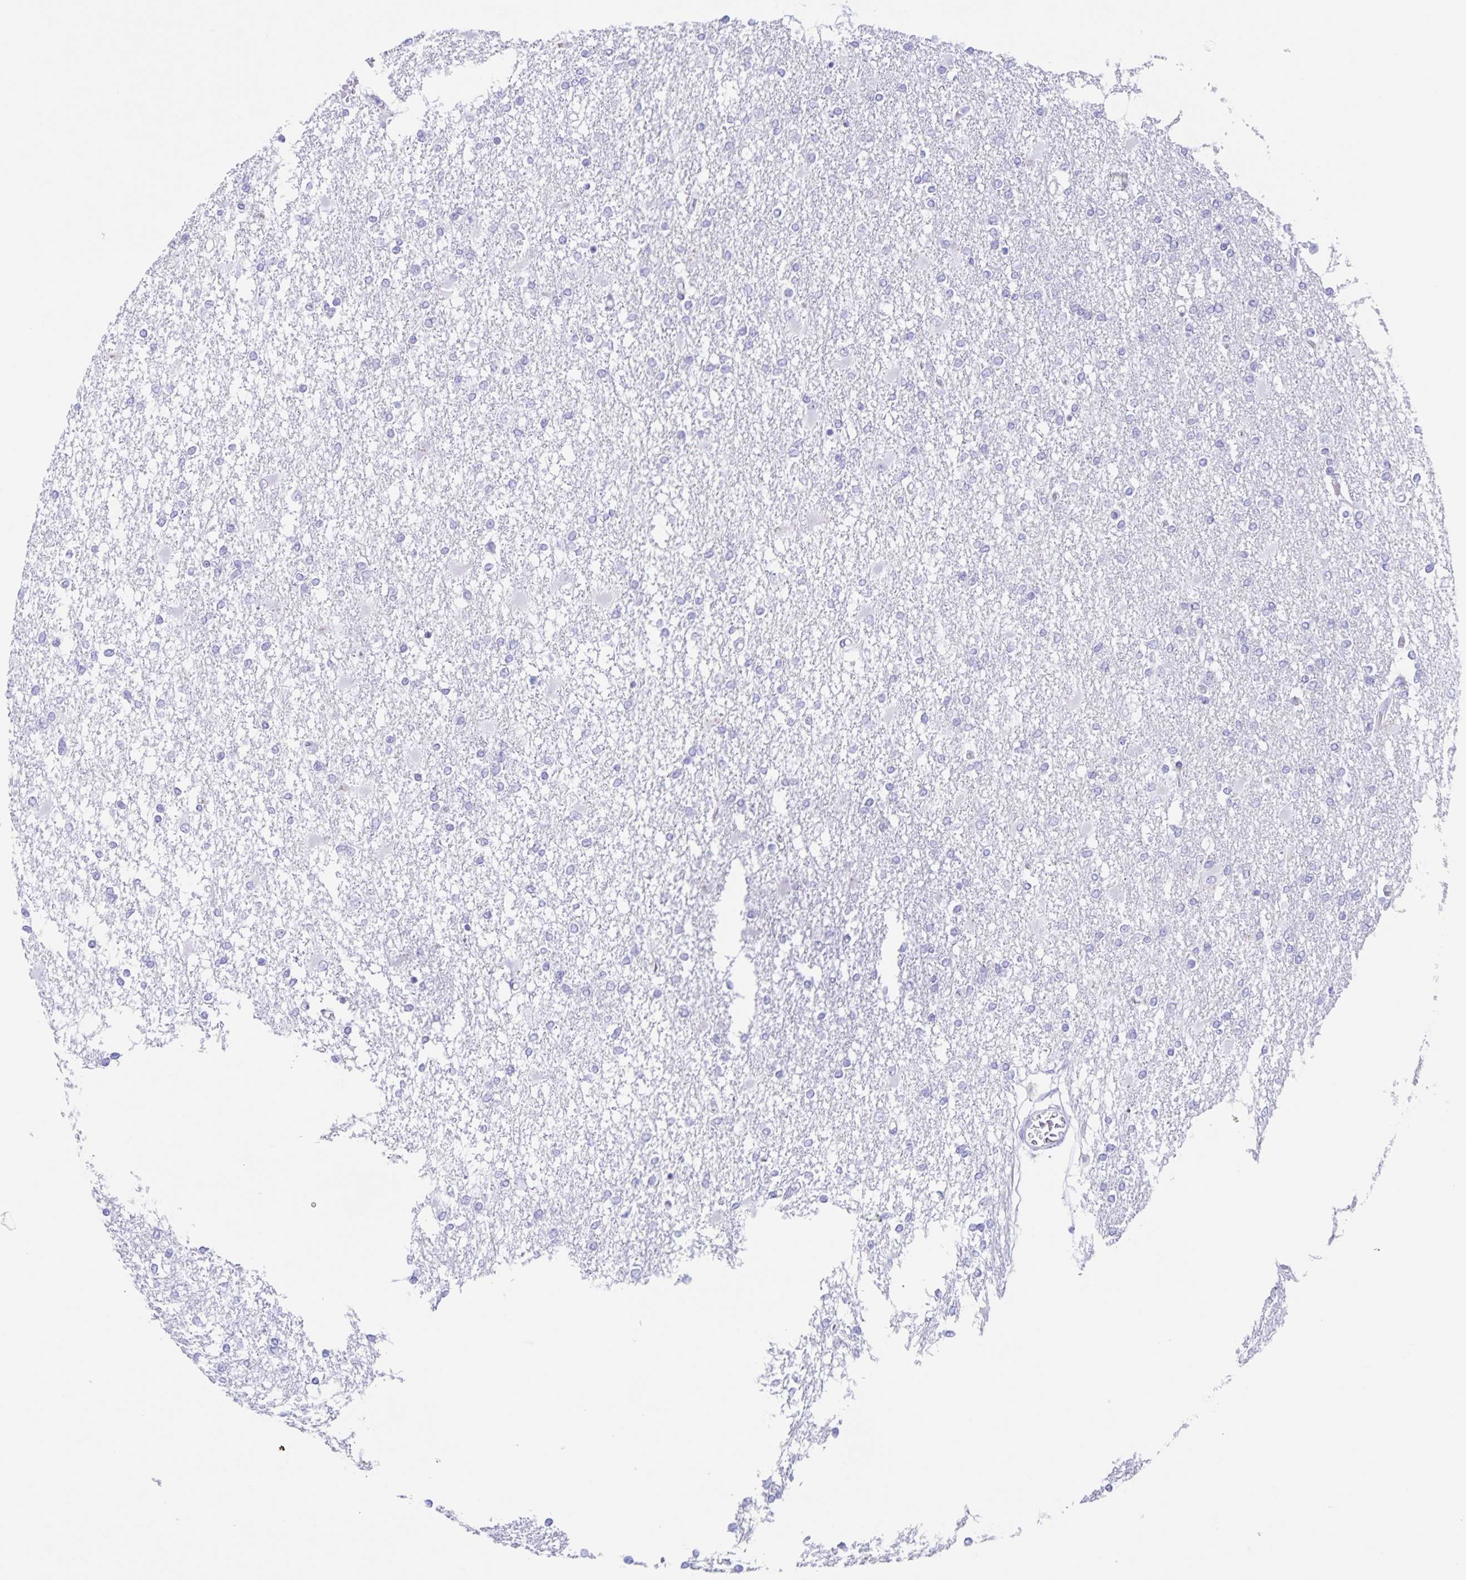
{"staining": {"intensity": "negative", "quantity": "none", "location": "none"}, "tissue": "glioma", "cell_type": "Tumor cells", "image_type": "cancer", "snomed": [{"axis": "morphology", "description": "Glioma, malignant, High grade"}, {"axis": "topography", "description": "Cerebral cortex"}], "caption": "Photomicrograph shows no protein expression in tumor cells of malignant high-grade glioma tissue.", "gene": "C12orf56", "patient": {"sex": "male", "age": 79}}